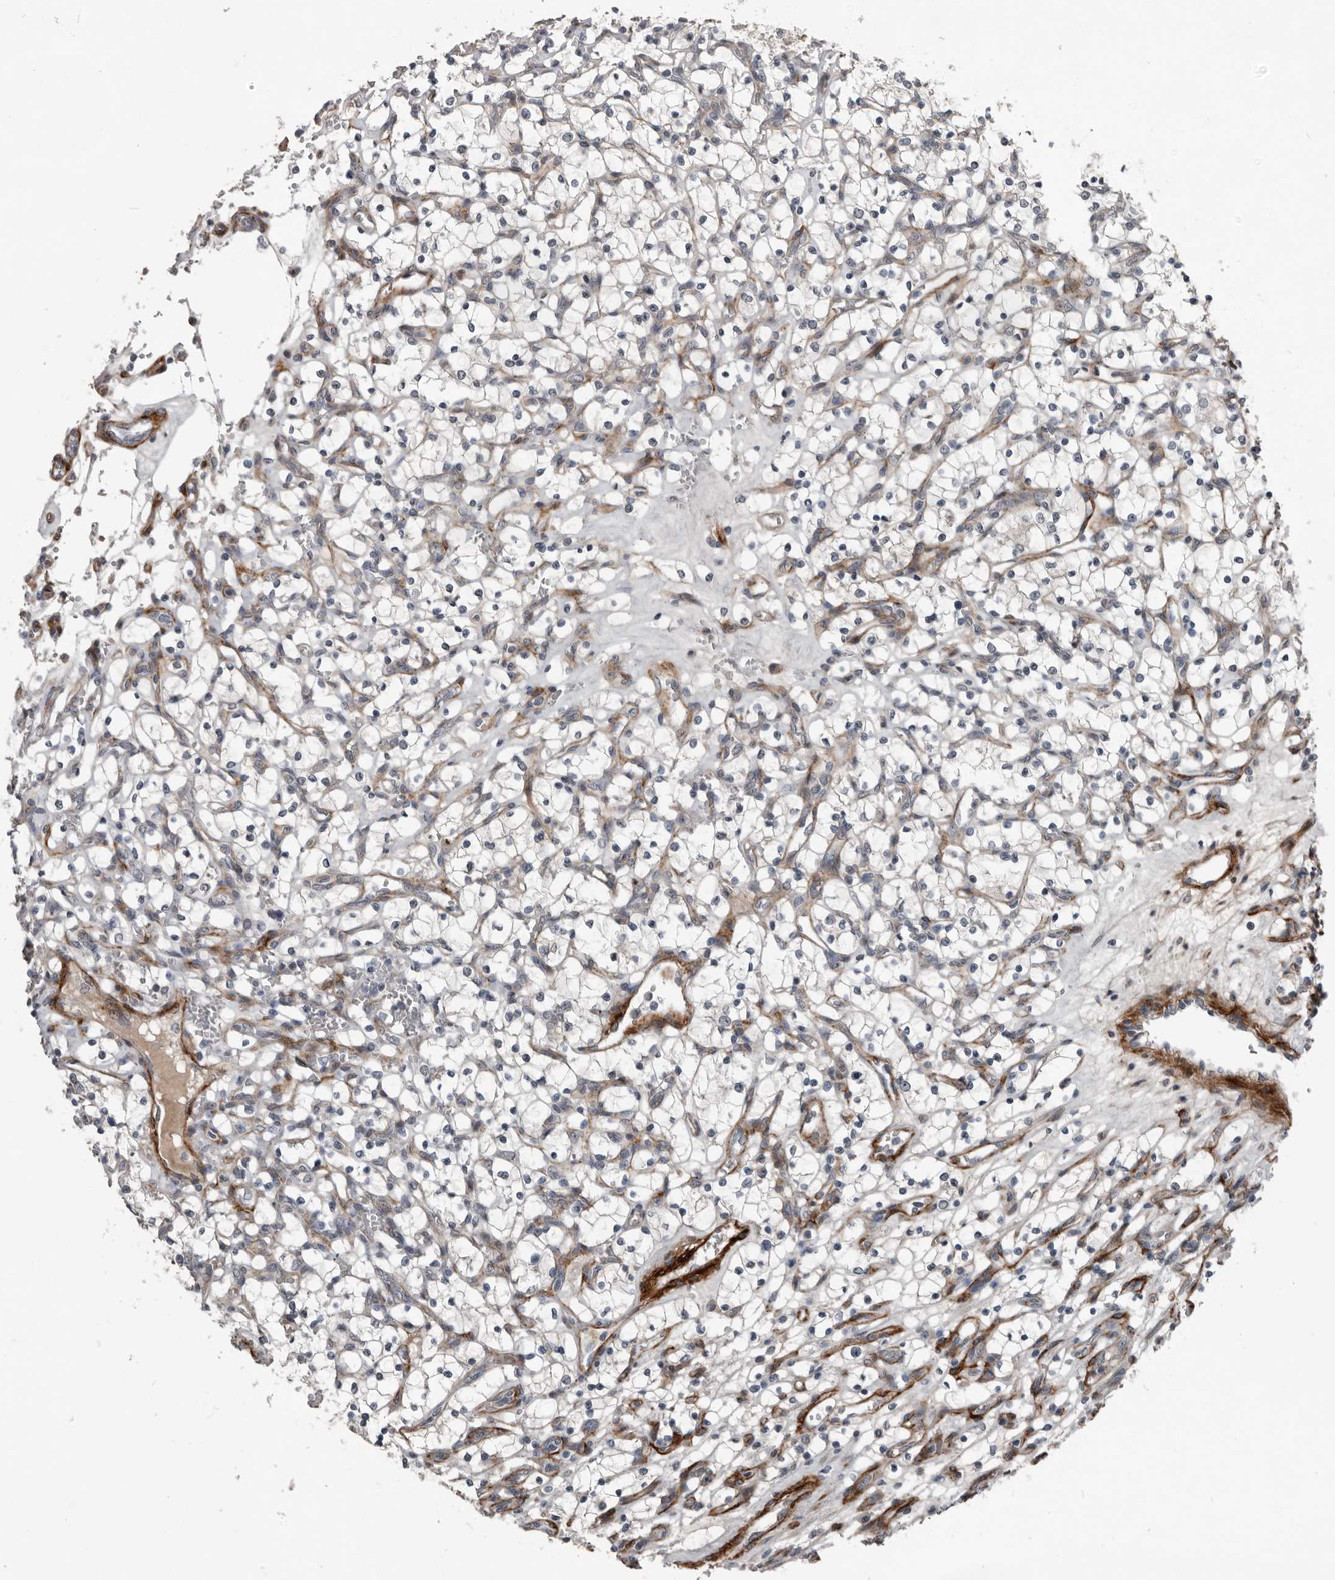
{"staining": {"intensity": "negative", "quantity": "none", "location": "none"}, "tissue": "renal cancer", "cell_type": "Tumor cells", "image_type": "cancer", "snomed": [{"axis": "morphology", "description": "Adenocarcinoma, NOS"}, {"axis": "topography", "description": "Kidney"}], "caption": "High power microscopy image of an immunohistochemistry micrograph of renal adenocarcinoma, revealing no significant expression in tumor cells. The staining is performed using DAB (3,3'-diaminobenzidine) brown chromogen with nuclei counter-stained in using hematoxylin.", "gene": "C1orf216", "patient": {"sex": "female", "age": 69}}